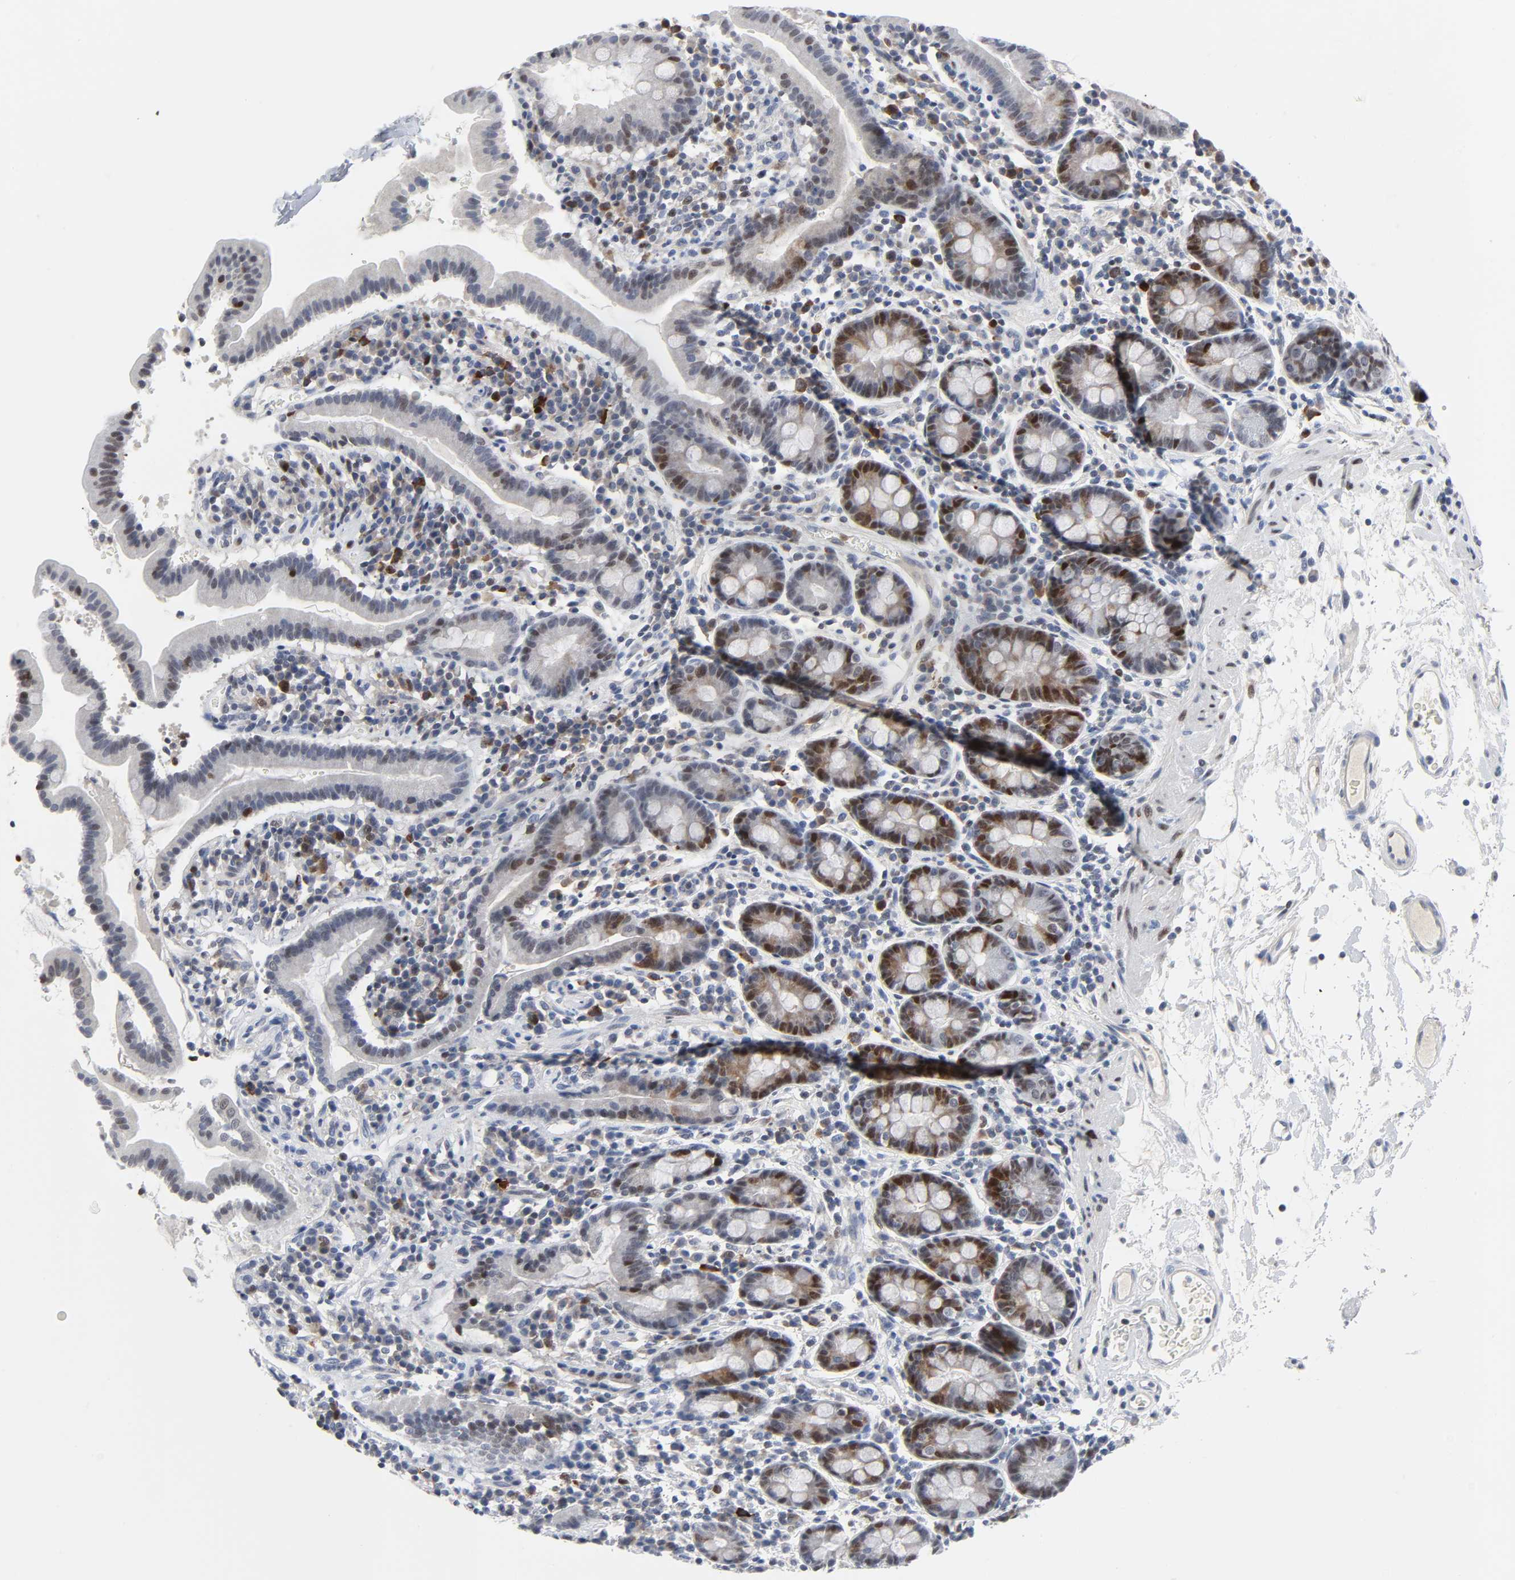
{"staining": {"intensity": "moderate", "quantity": "<25%", "location": "cytoplasmic/membranous,nuclear"}, "tissue": "duodenum", "cell_type": "Glandular cells", "image_type": "normal", "snomed": [{"axis": "morphology", "description": "Normal tissue, NOS"}, {"axis": "topography", "description": "Duodenum"}], "caption": "Duodenum stained with DAB (3,3'-diaminobenzidine) IHC exhibits low levels of moderate cytoplasmic/membranous,nuclear expression in about <25% of glandular cells.", "gene": "WEE1", "patient": {"sex": "male", "age": 50}}